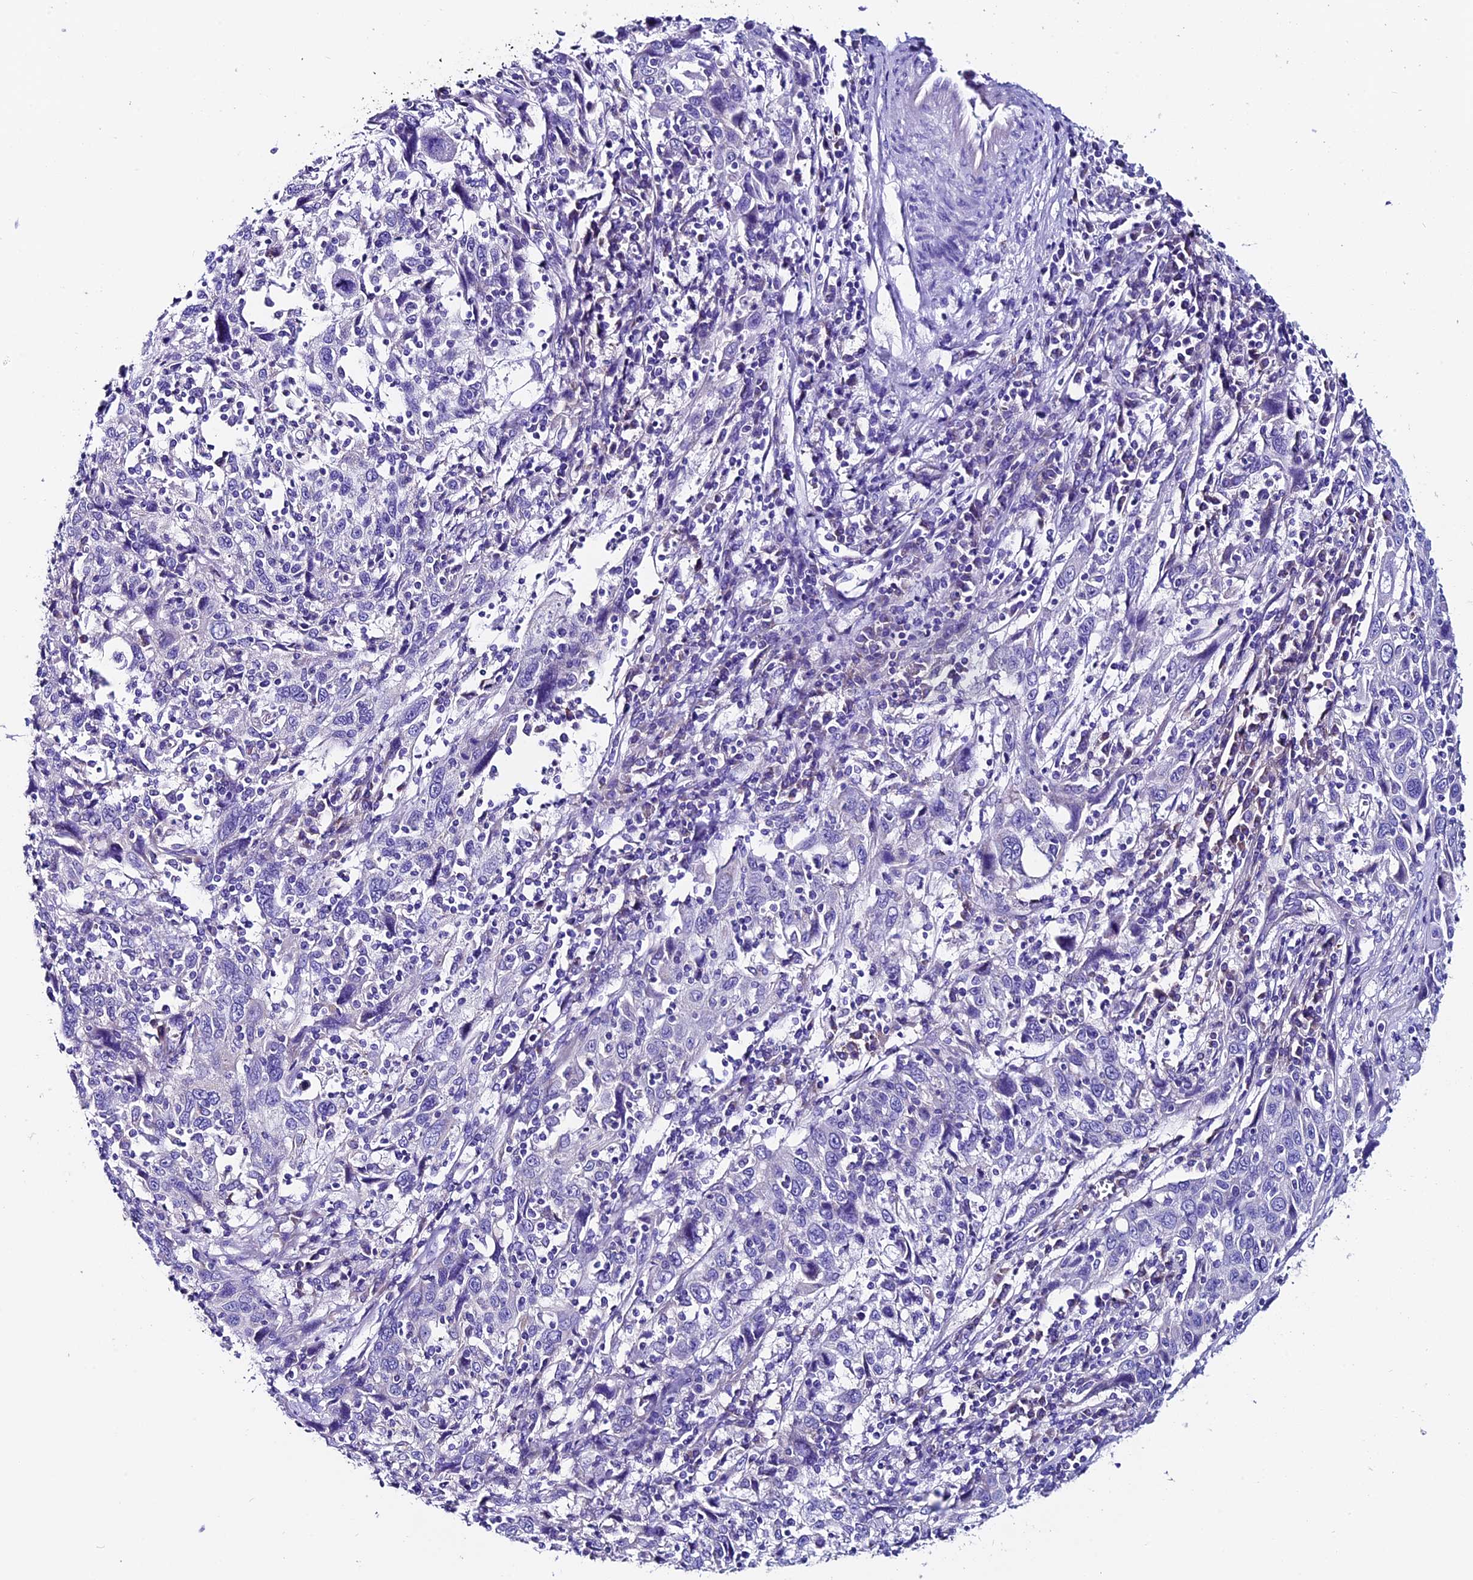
{"staining": {"intensity": "negative", "quantity": "none", "location": "none"}, "tissue": "cervical cancer", "cell_type": "Tumor cells", "image_type": "cancer", "snomed": [{"axis": "morphology", "description": "Squamous cell carcinoma, NOS"}, {"axis": "topography", "description": "Cervix"}], "caption": "This is an immunohistochemistry (IHC) micrograph of human squamous cell carcinoma (cervical). There is no staining in tumor cells.", "gene": "COMTD1", "patient": {"sex": "female", "age": 46}}